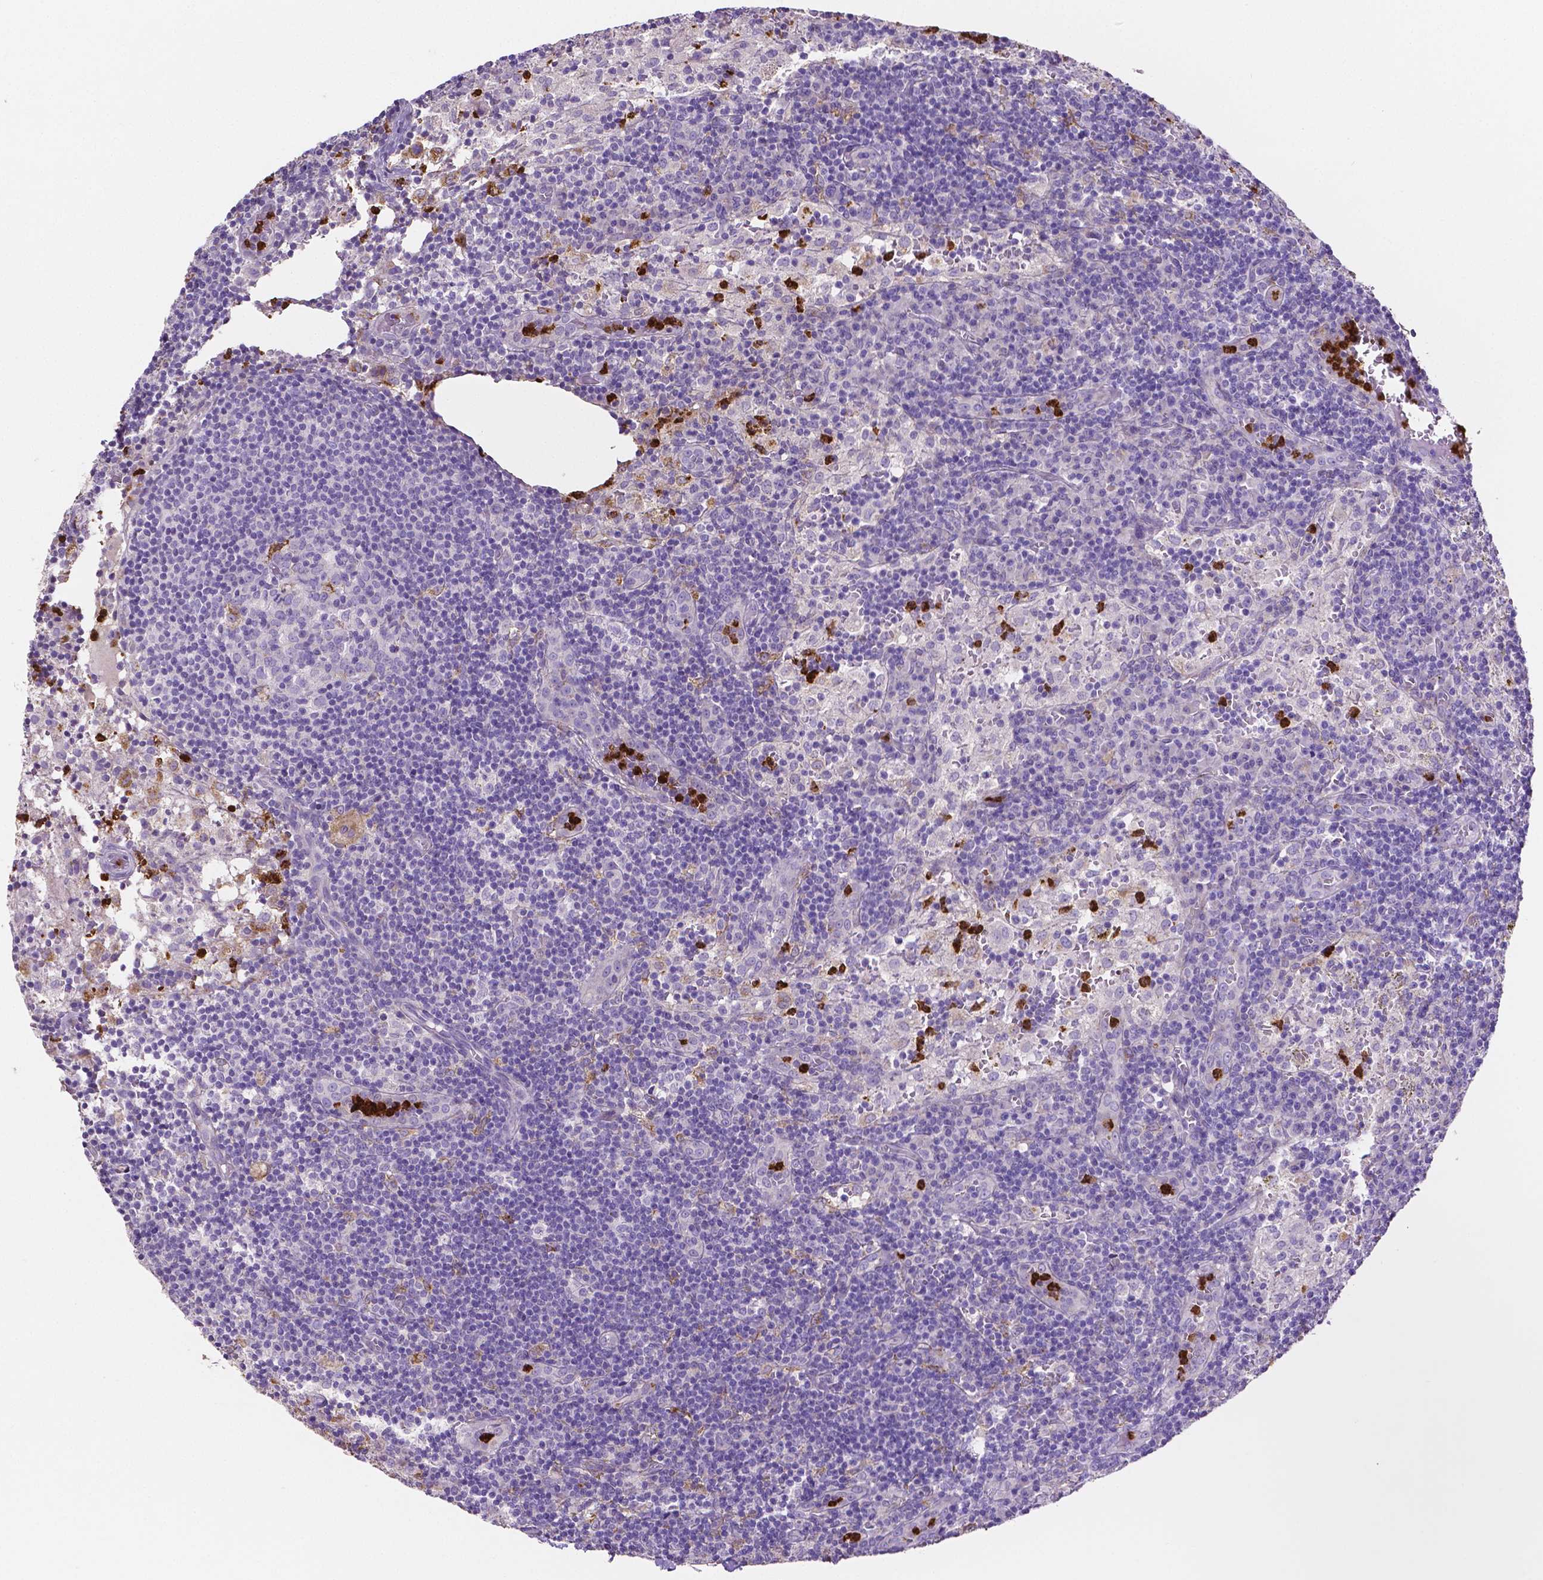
{"staining": {"intensity": "negative", "quantity": "none", "location": "none"}, "tissue": "lymph node", "cell_type": "Germinal center cells", "image_type": "normal", "snomed": [{"axis": "morphology", "description": "Normal tissue, NOS"}, {"axis": "topography", "description": "Lymph node"}], "caption": "This is an immunohistochemistry (IHC) micrograph of normal human lymph node. There is no positivity in germinal center cells.", "gene": "MMP9", "patient": {"sex": "male", "age": 62}}